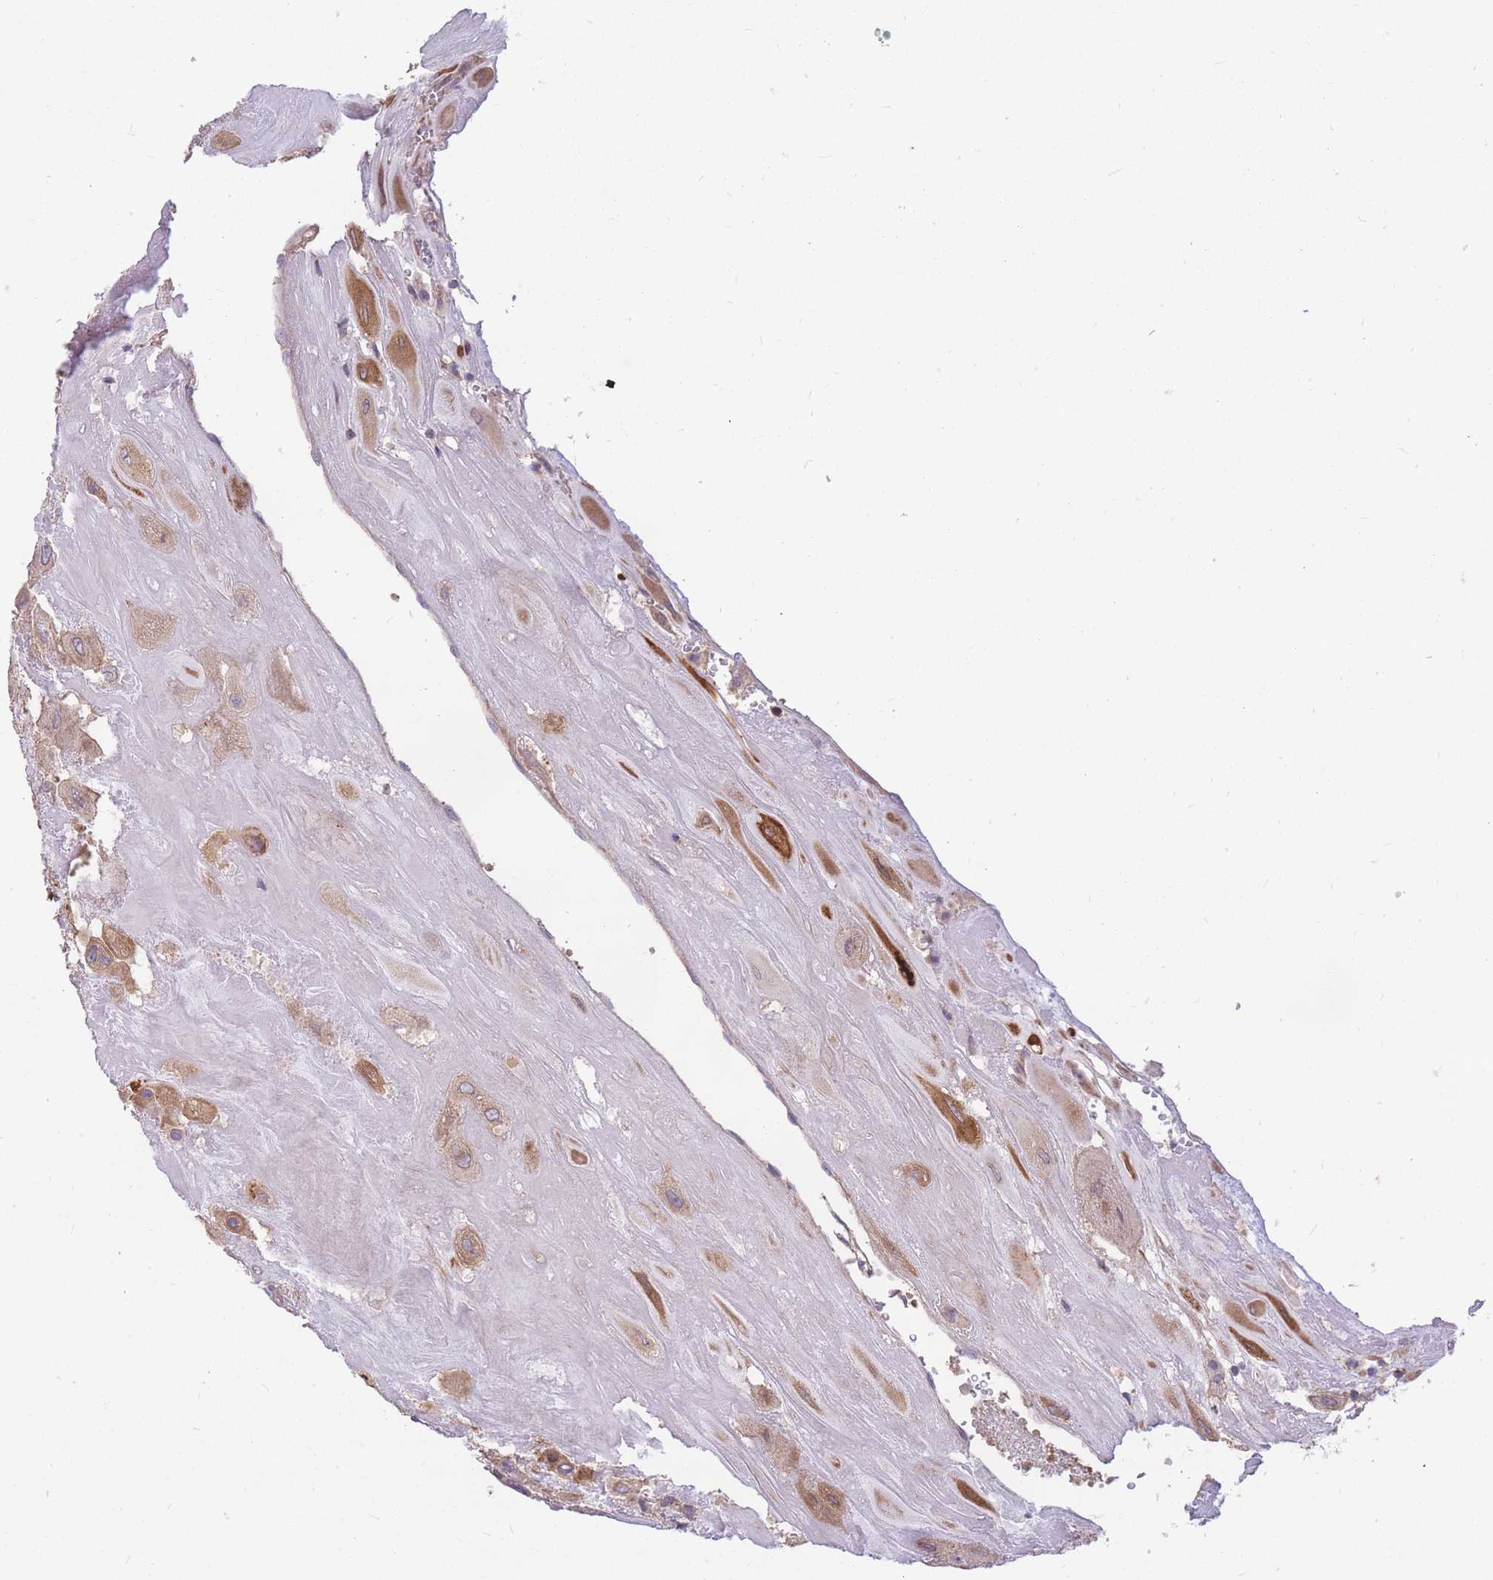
{"staining": {"intensity": "moderate", "quantity": ">75%", "location": "cytoplasmic/membranous"}, "tissue": "placenta", "cell_type": "Decidual cells", "image_type": "normal", "snomed": [{"axis": "morphology", "description": "Normal tissue, NOS"}, {"axis": "topography", "description": "Placenta"}], "caption": "Protein expression by immunohistochemistry exhibits moderate cytoplasmic/membranous staining in about >75% of decidual cells in normal placenta.", "gene": "OR5T1", "patient": {"sex": "female", "age": 32}}